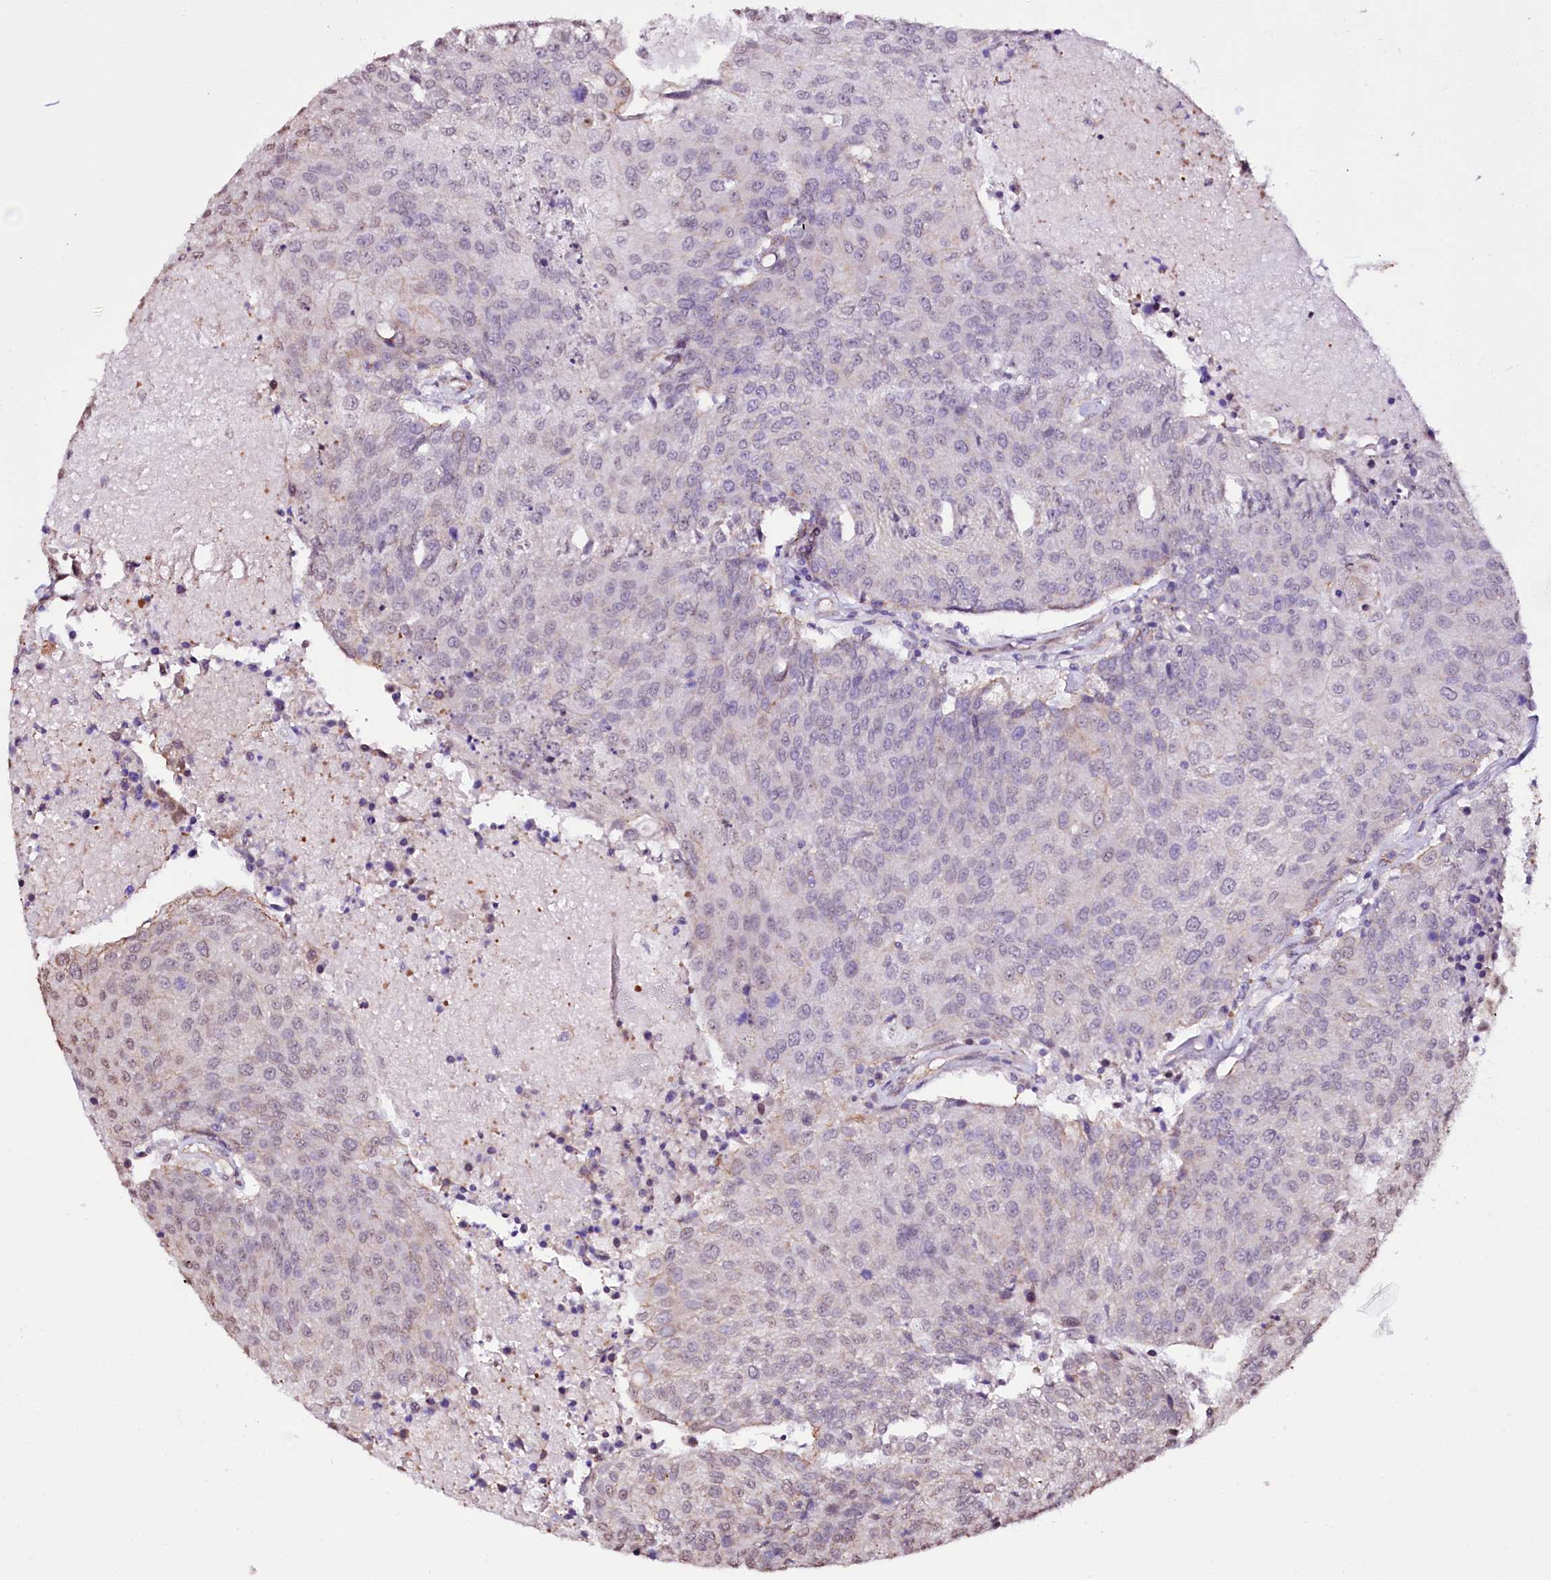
{"staining": {"intensity": "negative", "quantity": "none", "location": "none"}, "tissue": "urothelial cancer", "cell_type": "Tumor cells", "image_type": "cancer", "snomed": [{"axis": "morphology", "description": "Urothelial carcinoma, High grade"}, {"axis": "topography", "description": "Urinary bladder"}], "caption": "A high-resolution micrograph shows IHC staining of high-grade urothelial carcinoma, which exhibits no significant staining in tumor cells.", "gene": "ST7", "patient": {"sex": "female", "age": 85}}